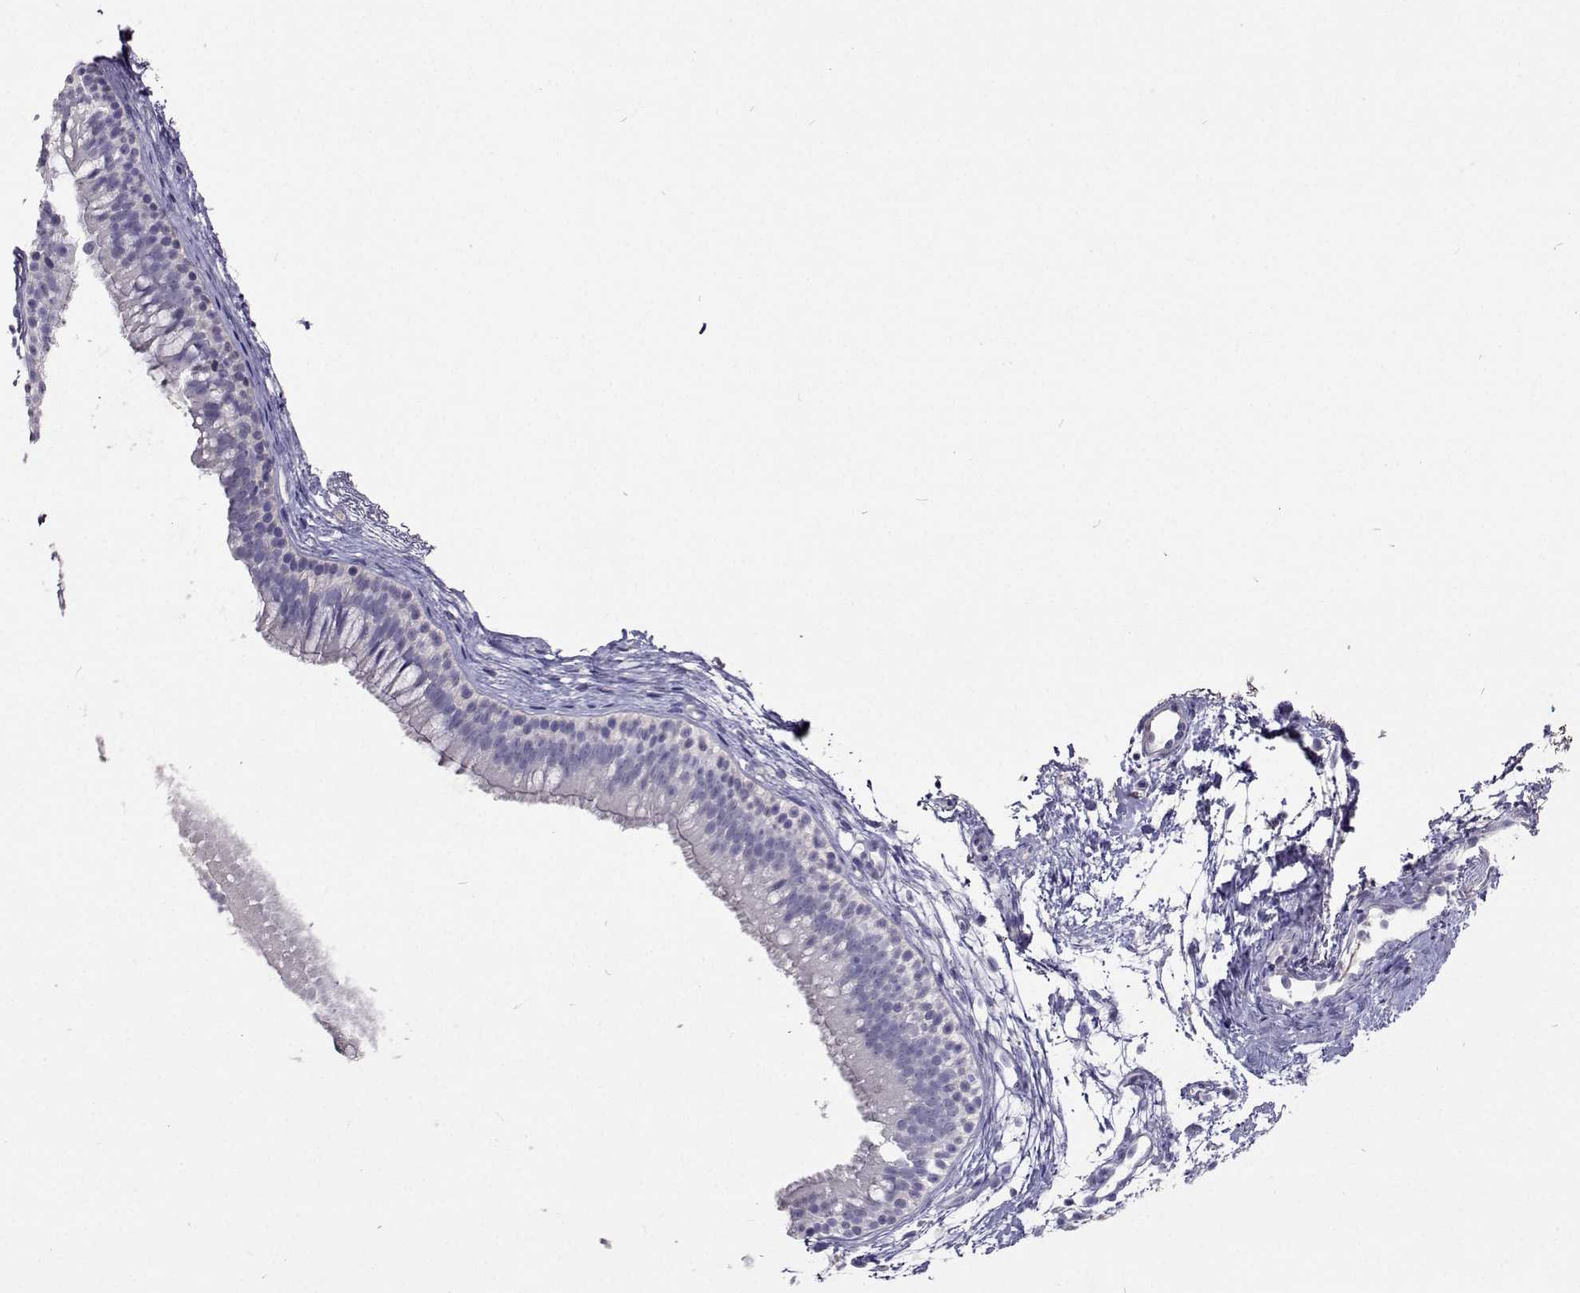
{"staining": {"intensity": "negative", "quantity": "none", "location": "none"}, "tissue": "nasopharynx", "cell_type": "Respiratory epithelial cells", "image_type": "normal", "snomed": [{"axis": "morphology", "description": "Normal tissue, NOS"}, {"axis": "topography", "description": "Nasopharynx"}], "caption": "This micrograph is of unremarkable nasopharynx stained with IHC to label a protein in brown with the nuclei are counter-stained blue. There is no staining in respiratory epithelial cells.", "gene": "CFAP44", "patient": {"sex": "male", "age": 58}}